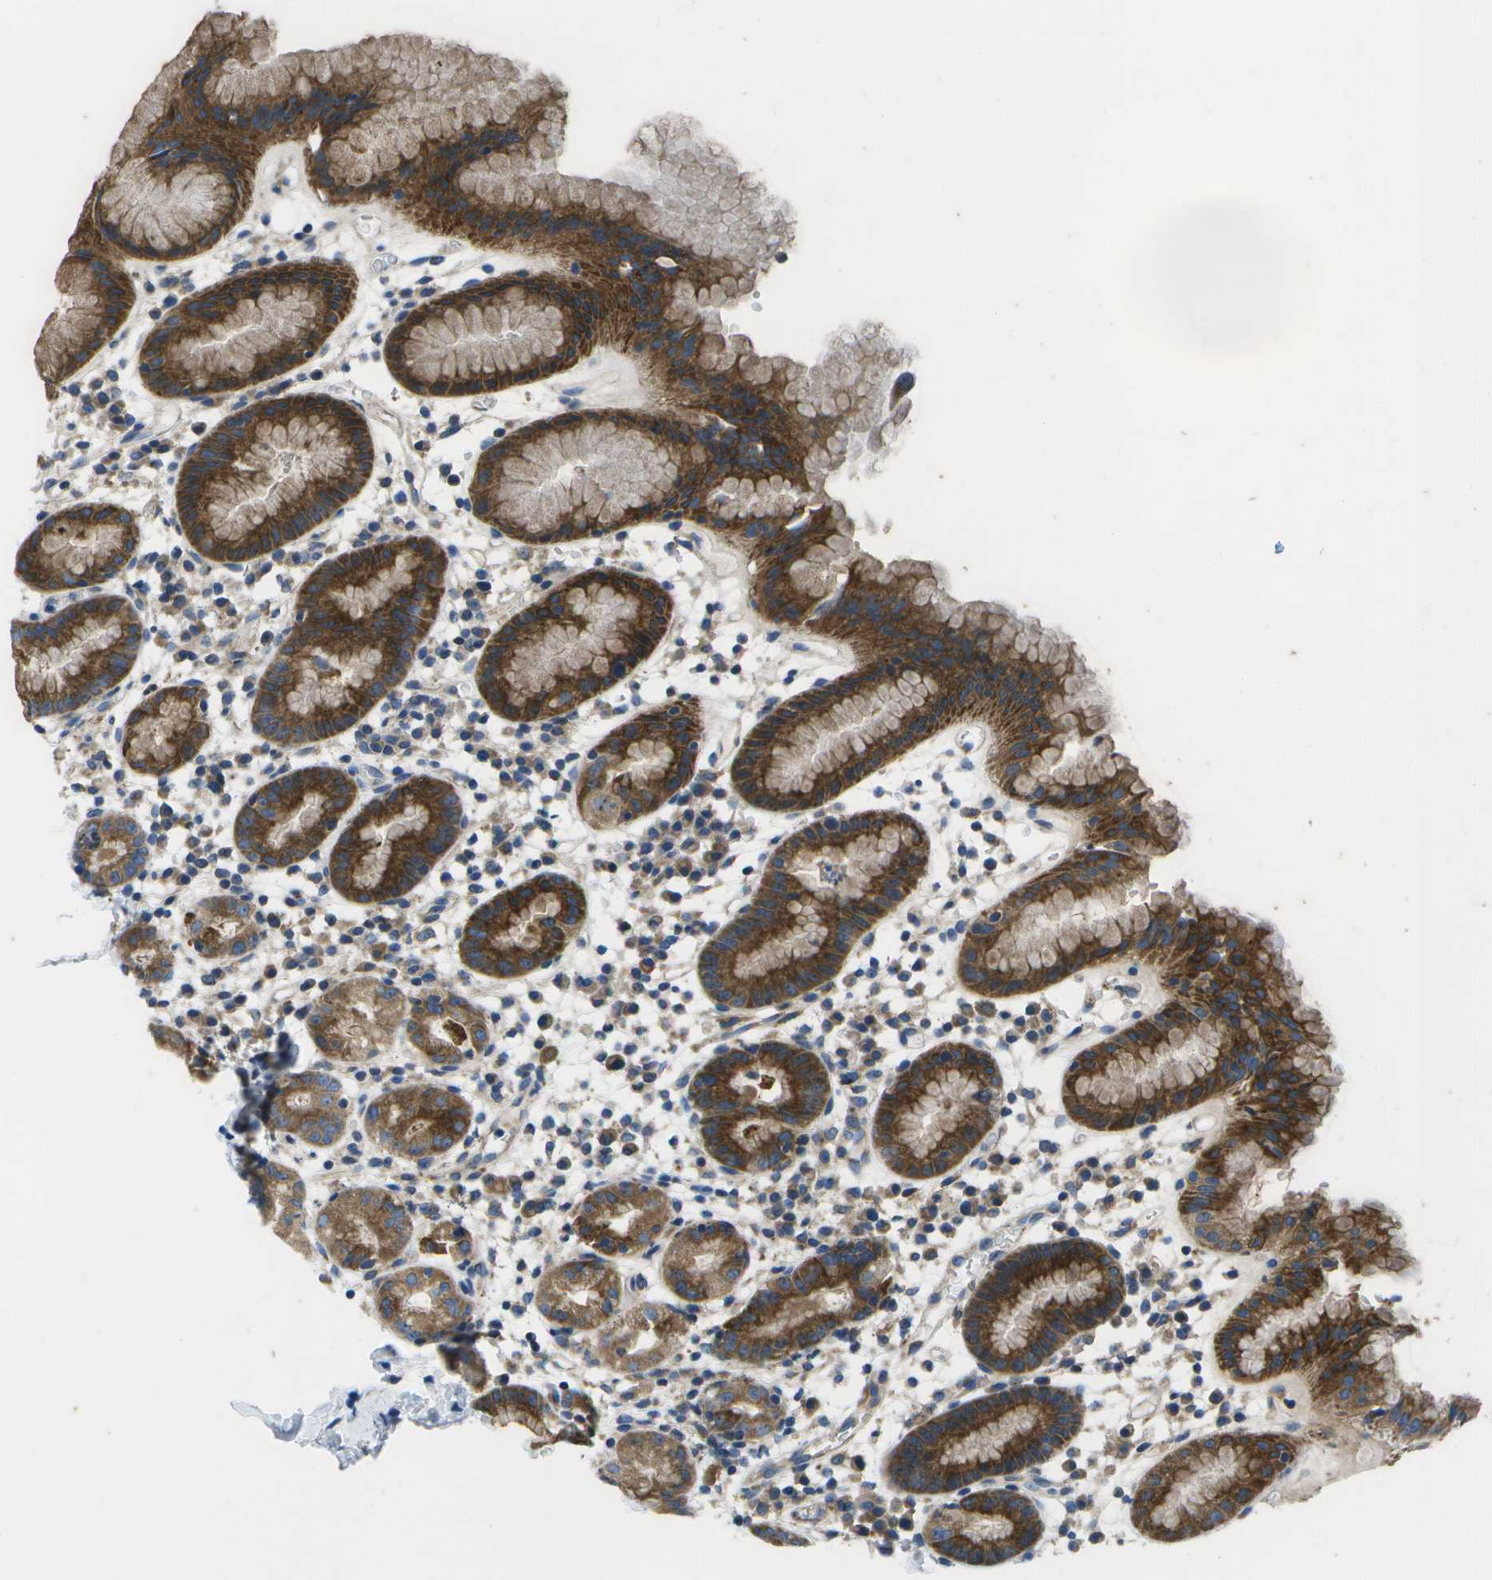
{"staining": {"intensity": "strong", "quantity": ">75%", "location": "cytoplasmic/membranous"}, "tissue": "stomach", "cell_type": "Glandular cells", "image_type": "normal", "snomed": [{"axis": "morphology", "description": "Normal tissue, NOS"}, {"axis": "topography", "description": "Stomach"}, {"axis": "topography", "description": "Stomach, lower"}], "caption": "DAB immunohistochemical staining of normal stomach exhibits strong cytoplasmic/membranous protein positivity in approximately >75% of glandular cells. The protein is shown in brown color, while the nuclei are stained blue.", "gene": "GDF5", "patient": {"sex": "female", "age": 75}}